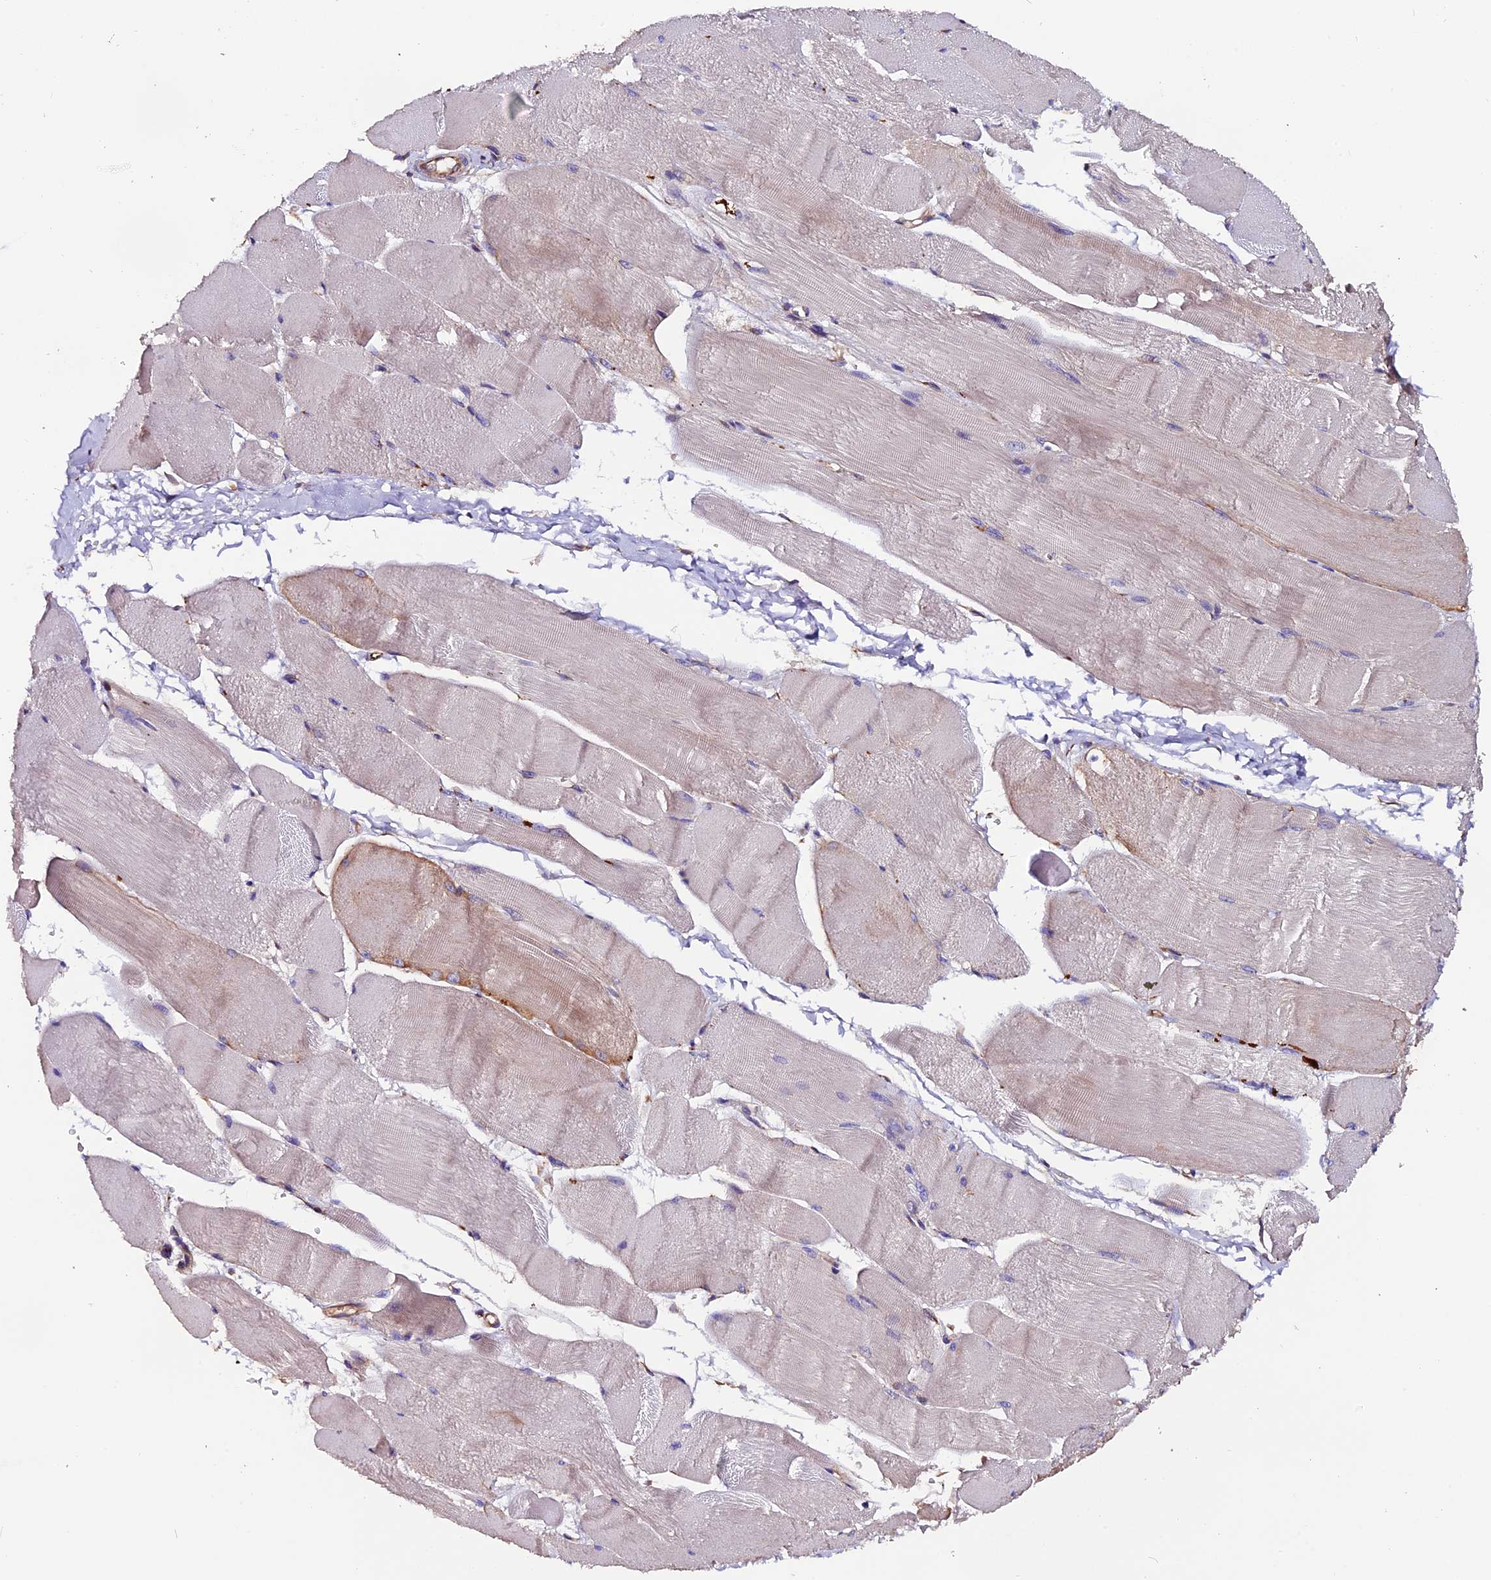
{"staining": {"intensity": "weak", "quantity": "<25%", "location": "cytoplasmic/membranous"}, "tissue": "skeletal muscle", "cell_type": "Myocytes", "image_type": "normal", "snomed": [{"axis": "morphology", "description": "Normal tissue, NOS"}, {"axis": "morphology", "description": "Basal cell carcinoma"}, {"axis": "topography", "description": "Skeletal muscle"}], "caption": "IHC photomicrograph of unremarkable skeletal muscle stained for a protein (brown), which reveals no positivity in myocytes.", "gene": "CLN5", "patient": {"sex": "female", "age": 64}}